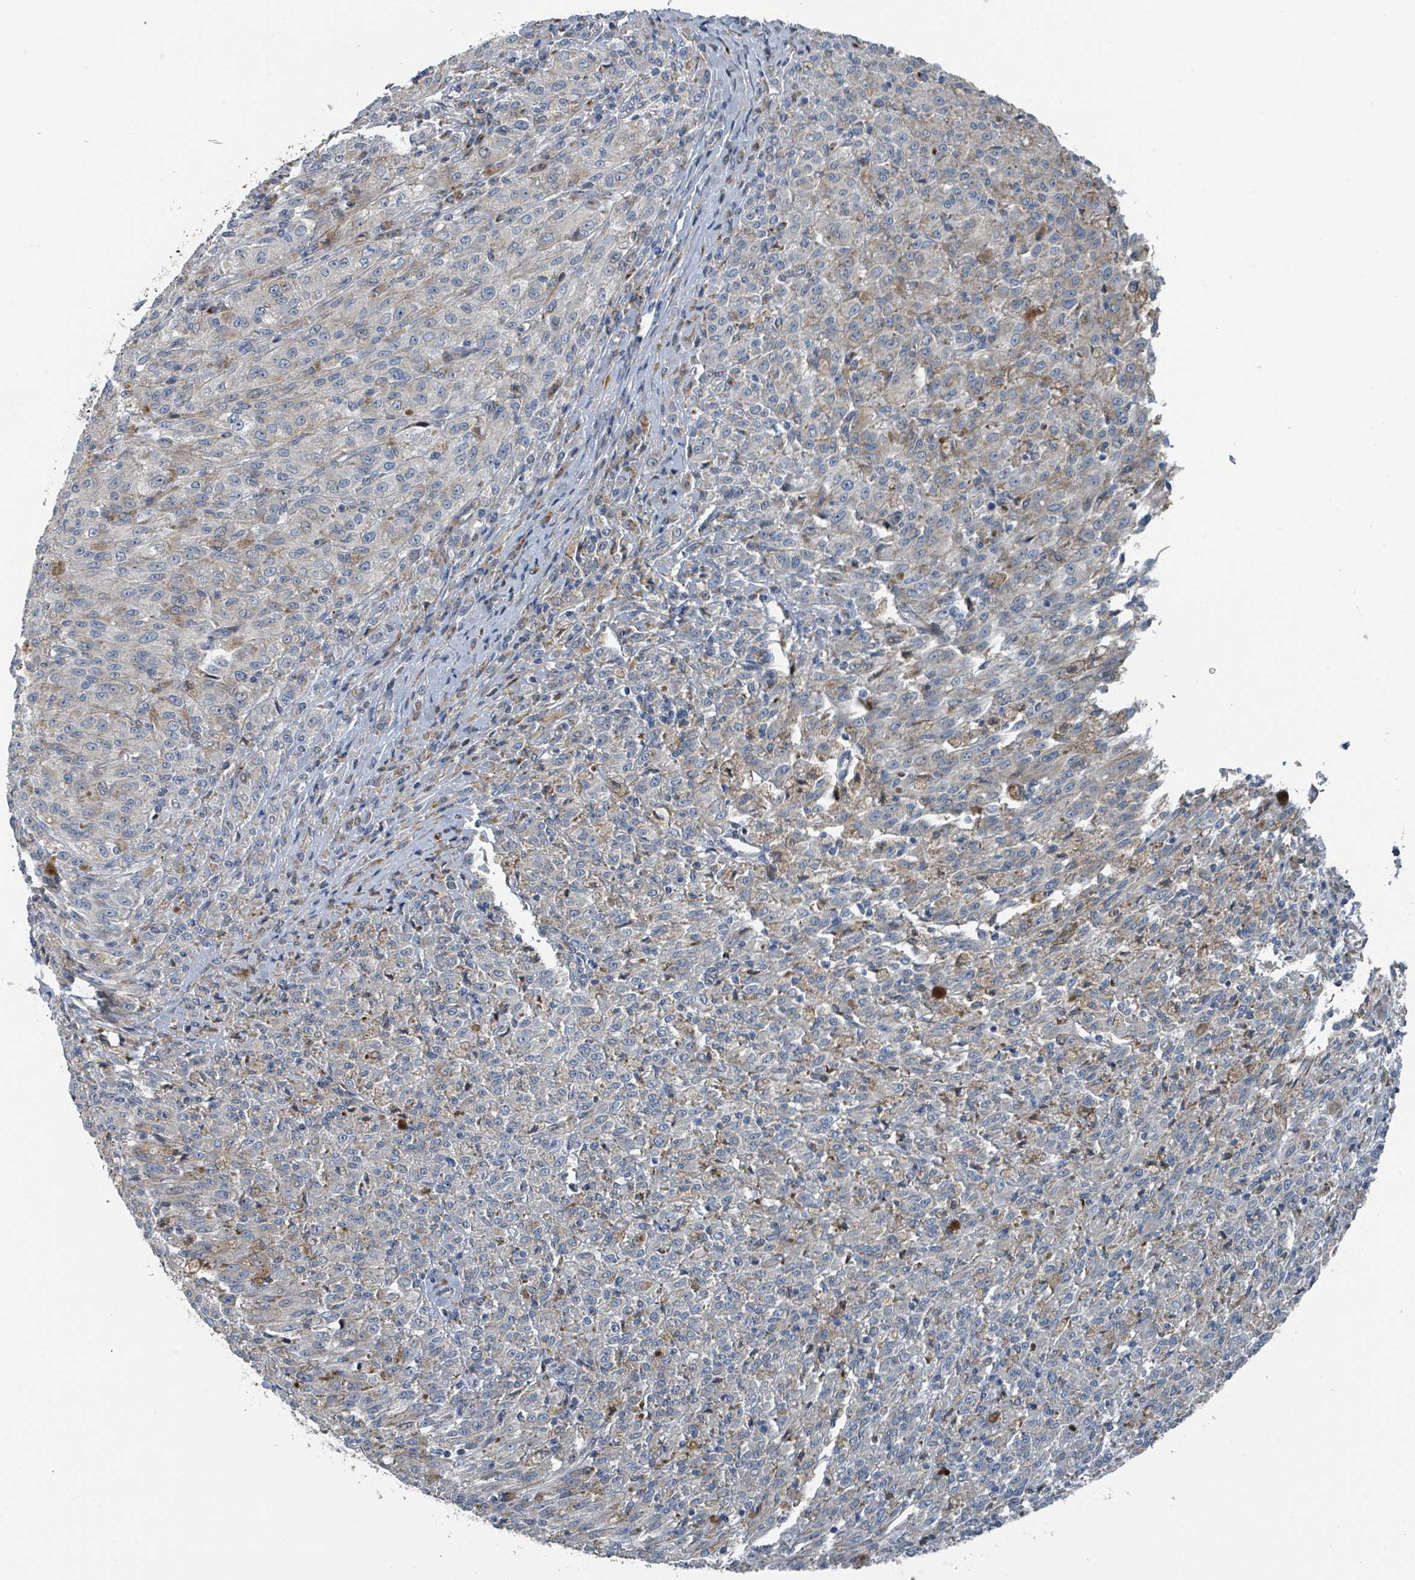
{"staining": {"intensity": "moderate", "quantity": "<25%", "location": "cytoplasmic/membranous"}, "tissue": "melanoma", "cell_type": "Tumor cells", "image_type": "cancer", "snomed": [{"axis": "morphology", "description": "Malignant melanoma, NOS"}, {"axis": "topography", "description": "Skin"}], "caption": "Malignant melanoma stained for a protein (brown) displays moderate cytoplasmic/membranous positive expression in approximately <25% of tumor cells.", "gene": "DIPK2A", "patient": {"sex": "female", "age": 52}}